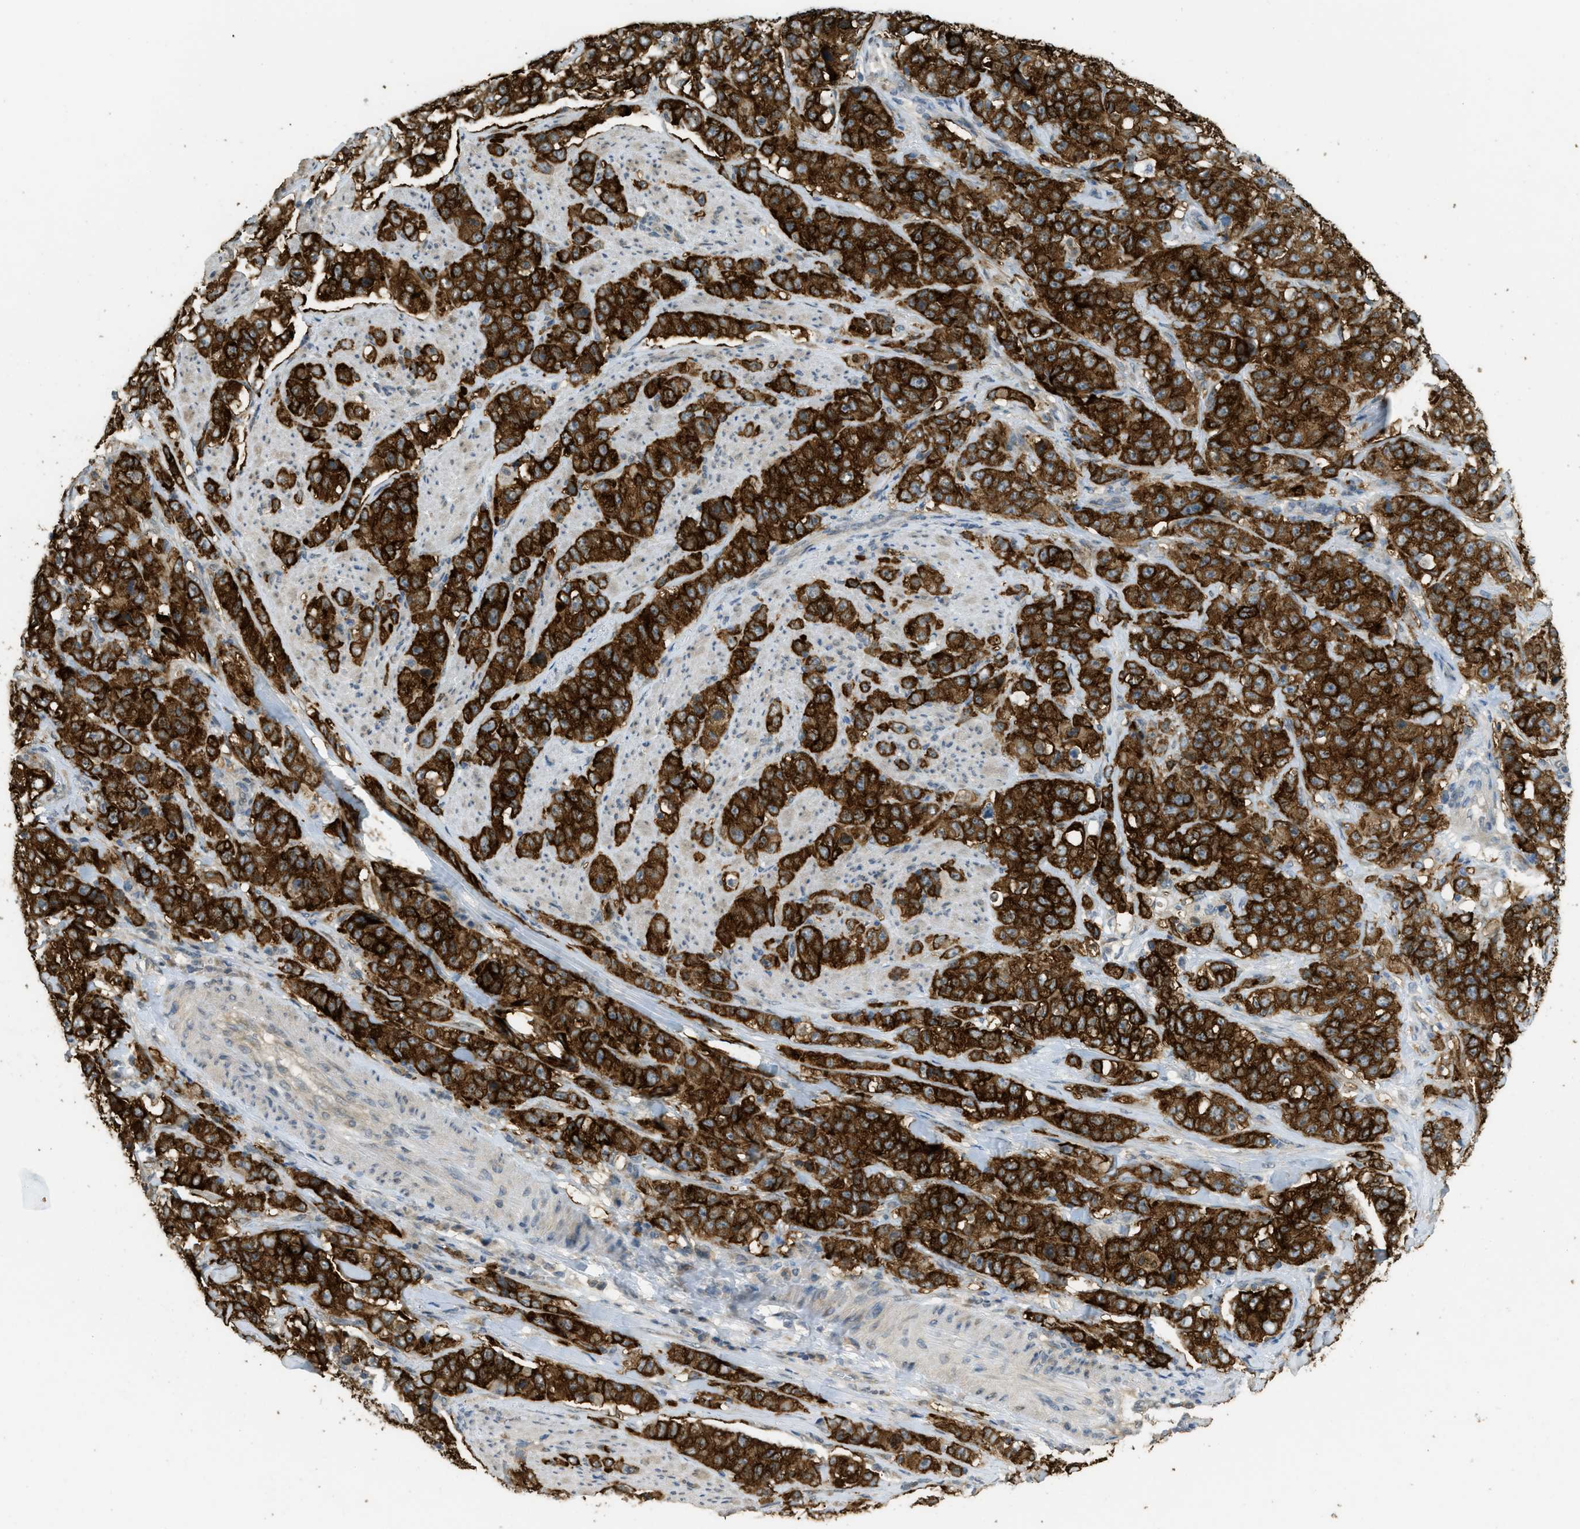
{"staining": {"intensity": "strong", "quantity": ">75%", "location": "cytoplasmic/membranous"}, "tissue": "stomach cancer", "cell_type": "Tumor cells", "image_type": "cancer", "snomed": [{"axis": "morphology", "description": "Adenocarcinoma, NOS"}, {"axis": "topography", "description": "Stomach"}], "caption": "This is a micrograph of immunohistochemistry (IHC) staining of stomach cancer (adenocarcinoma), which shows strong expression in the cytoplasmic/membranous of tumor cells.", "gene": "IGF2BP2", "patient": {"sex": "male", "age": 48}}